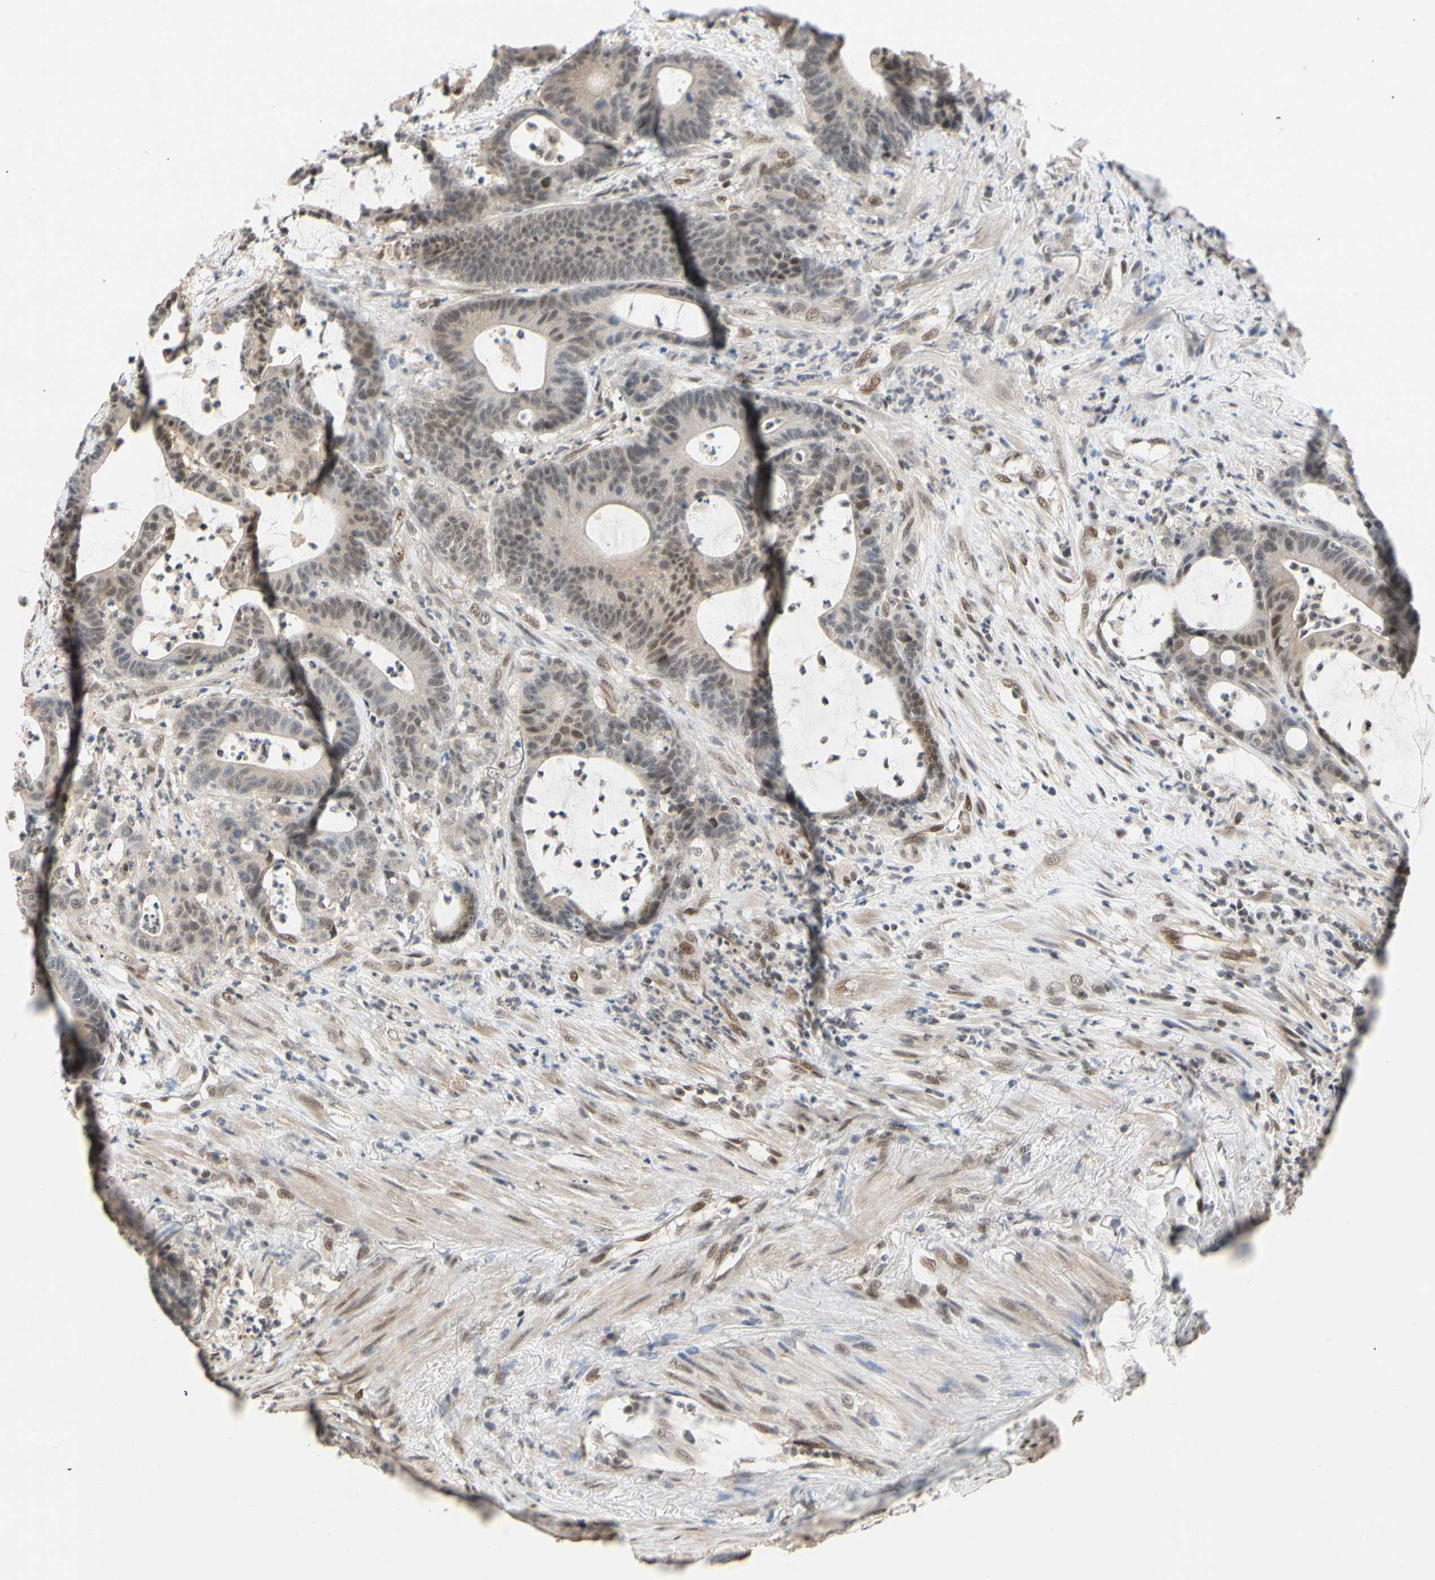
{"staining": {"intensity": "weak", "quantity": "25%-75%", "location": "nuclear"}, "tissue": "colorectal cancer", "cell_type": "Tumor cells", "image_type": "cancer", "snomed": [{"axis": "morphology", "description": "Adenocarcinoma, NOS"}, {"axis": "topography", "description": "Colon"}], "caption": "Immunohistochemistry photomicrograph of neoplastic tissue: colorectal cancer (adenocarcinoma) stained using immunohistochemistry demonstrates low levels of weak protein expression localized specifically in the nuclear of tumor cells, appearing as a nuclear brown color.", "gene": "TAF4", "patient": {"sex": "female", "age": 84}}